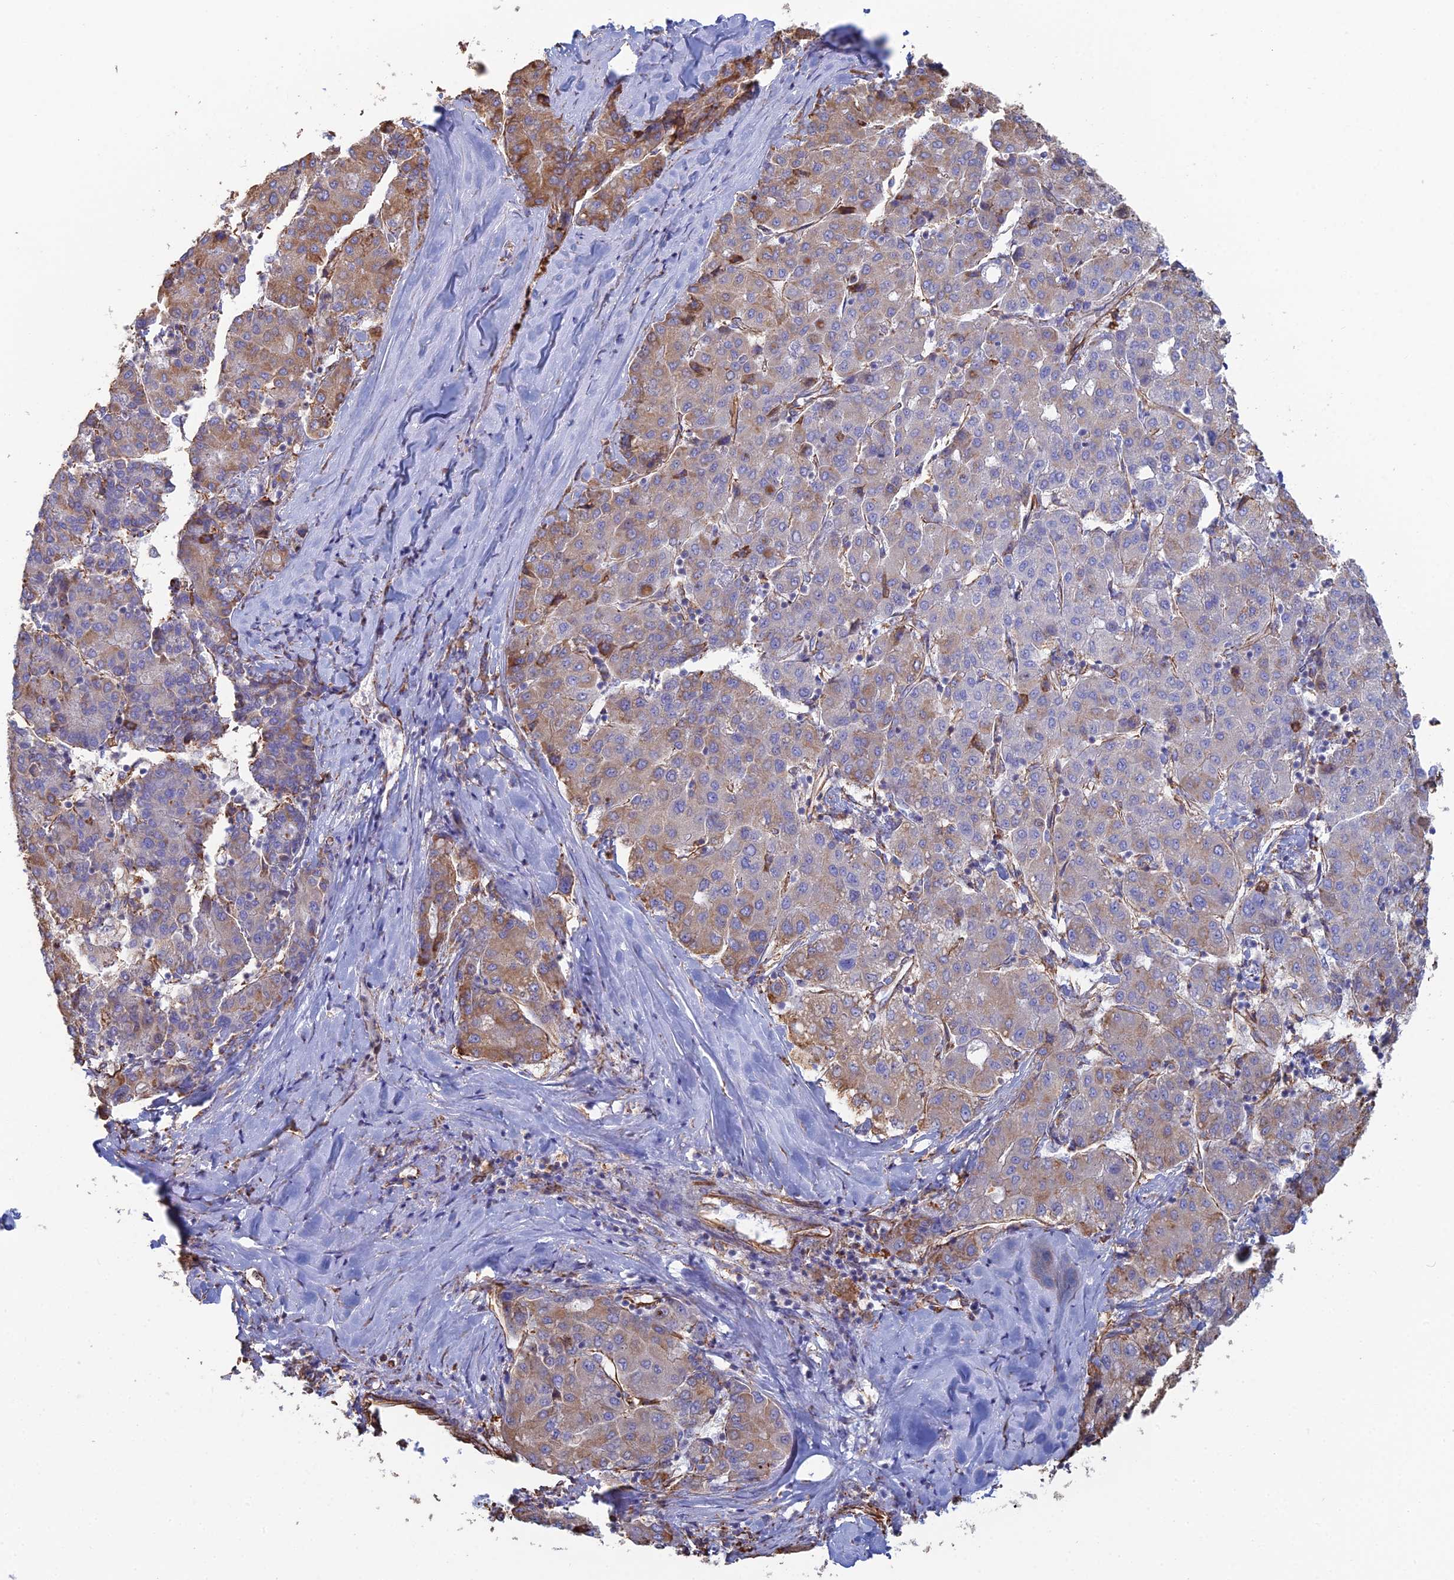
{"staining": {"intensity": "moderate", "quantity": "<25%", "location": "cytoplasmic/membranous"}, "tissue": "liver cancer", "cell_type": "Tumor cells", "image_type": "cancer", "snomed": [{"axis": "morphology", "description": "Carcinoma, Hepatocellular, NOS"}, {"axis": "topography", "description": "Liver"}], "caption": "There is low levels of moderate cytoplasmic/membranous positivity in tumor cells of liver cancer, as demonstrated by immunohistochemical staining (brown color).", "gene": "CLVS2", "patient": {"sex": "male", "age": 65}}